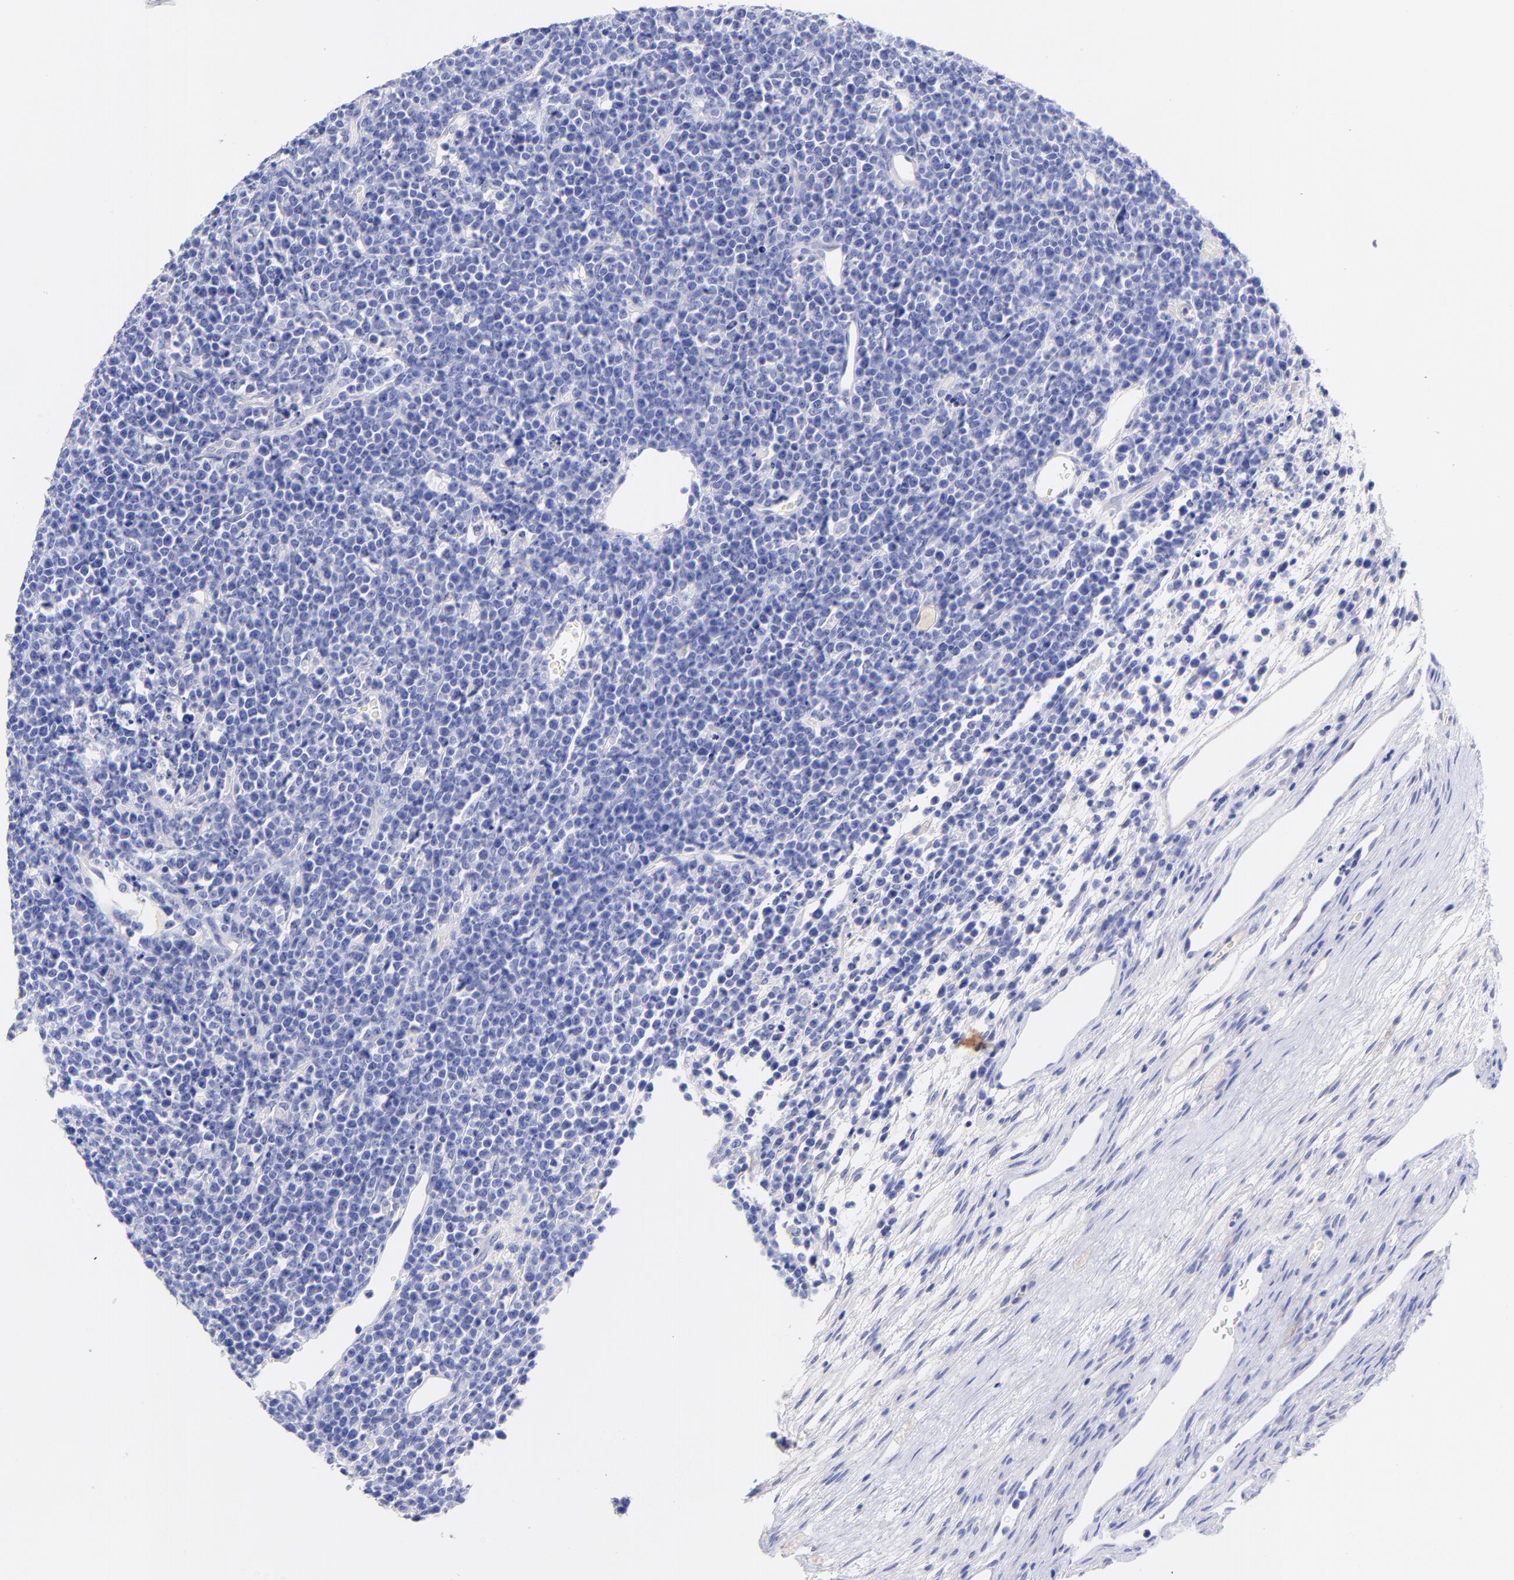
{"staining": {"intensity": "negative", "quantity": "none", "location": "none"}, "tissue": "lymphoma", "cell_type": "Tumor cells", "image_type": "cancer", "snomed": [{"axis": "morphology", "description": "Malignant lymphoma, non-Hodgkin's type, High grade"}, {"axis": "topography", "description": "Ovary"}], "caption": "IHC photomicrograph of neoplastic tissue: lymphoma stained with DAB exhibits no significant protein staining in tumor cells.", "gene": "GPHN", "patient": {"sex": "female", "age": 56}}